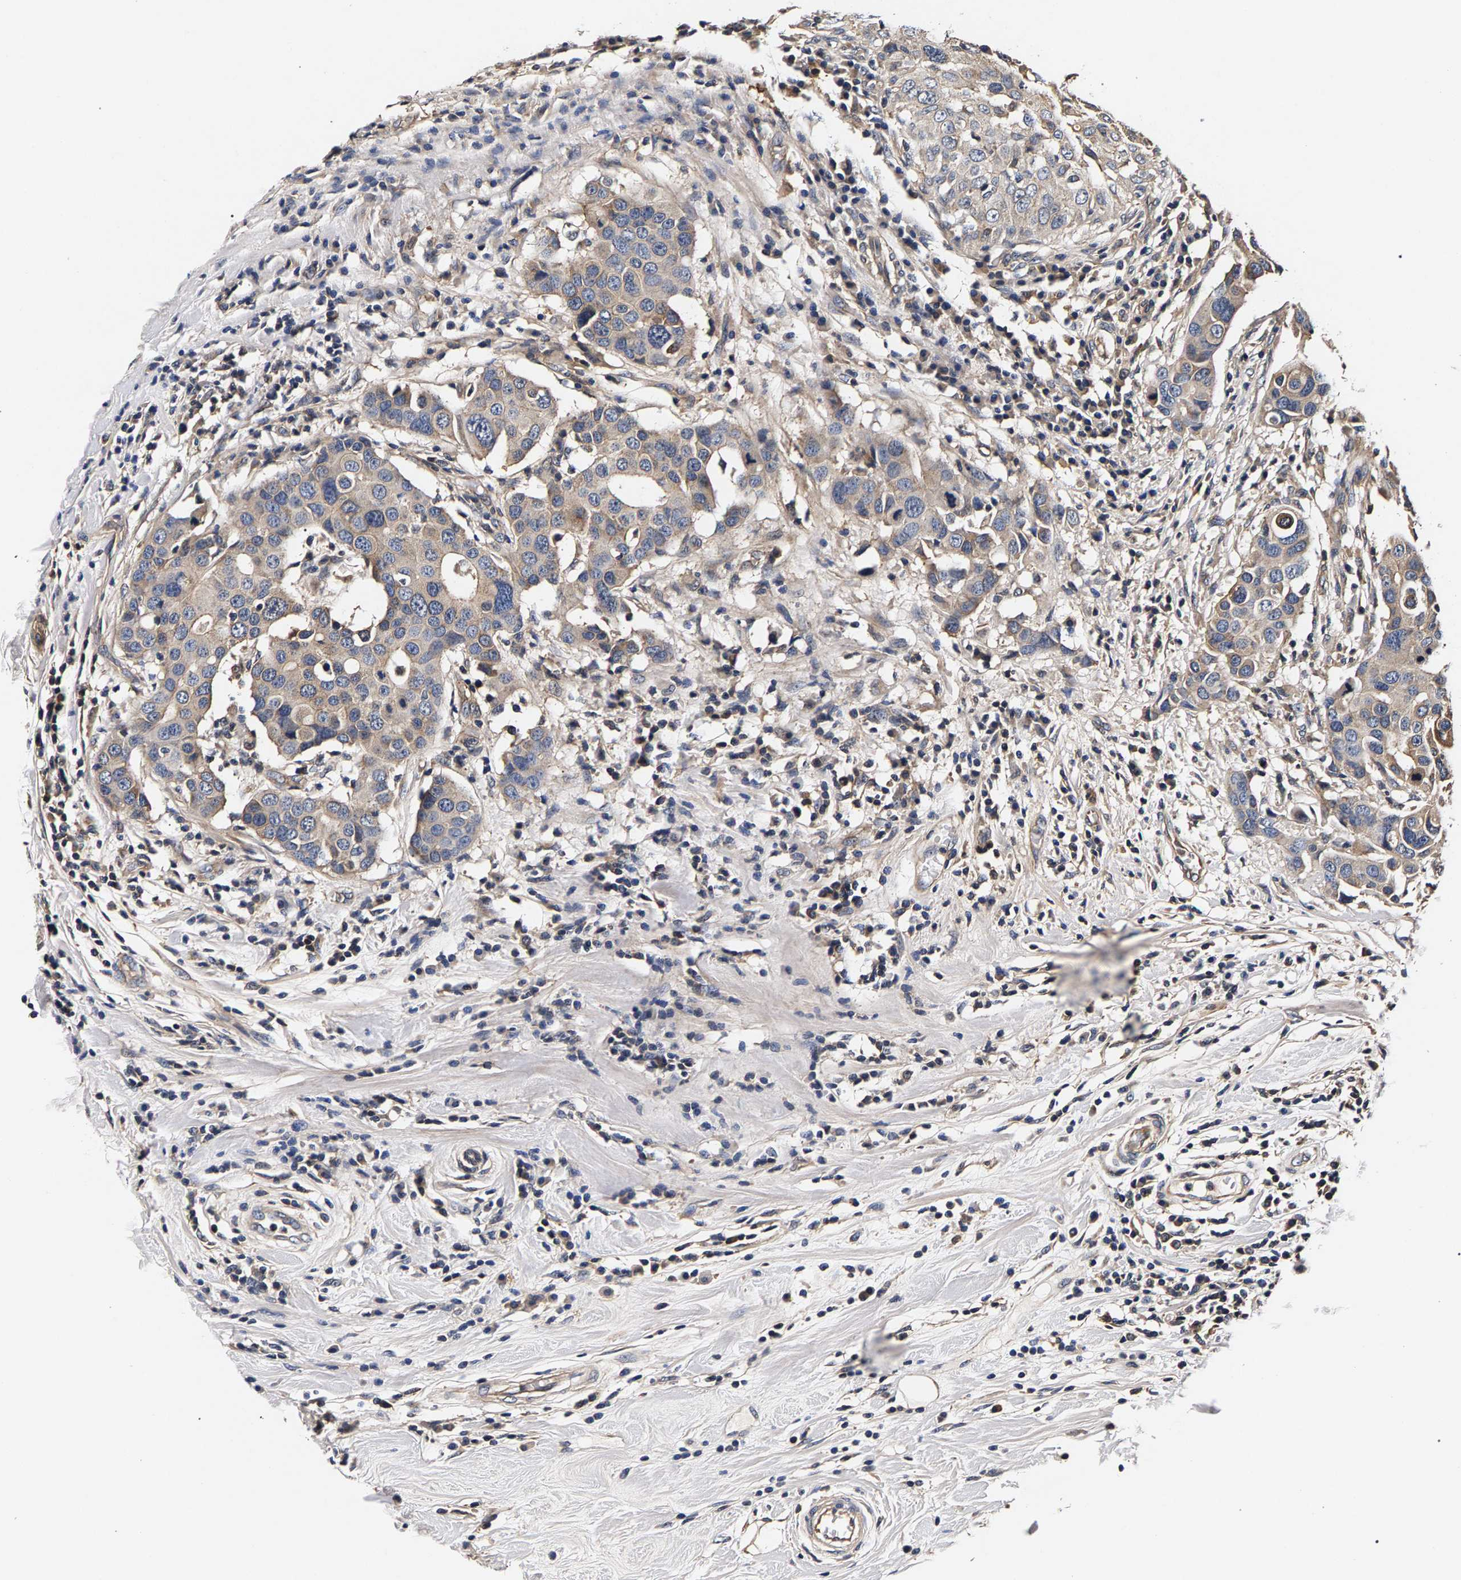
{"staining": {"intensity": "weak", "quantity": ">75%", "location": "cytoplasmic/membranous"}, "tissue": "breast cancer", "cell_type": "Tumor cells", "image_type": "cancer", "snomed": [{"axis": "morphology", "description": "Duct carcinoma"}, {"axis": "topography", "description": "Breast"}], "caption": "Human breast cancer (invasive ductal carcinoma) stained for a protein (brown) shows weak cytoplasmic/membranous positive expression in about >75% of tumor cells.", "gene": "MARCHF7", "patient": {"sex": "female", "age": 27}}